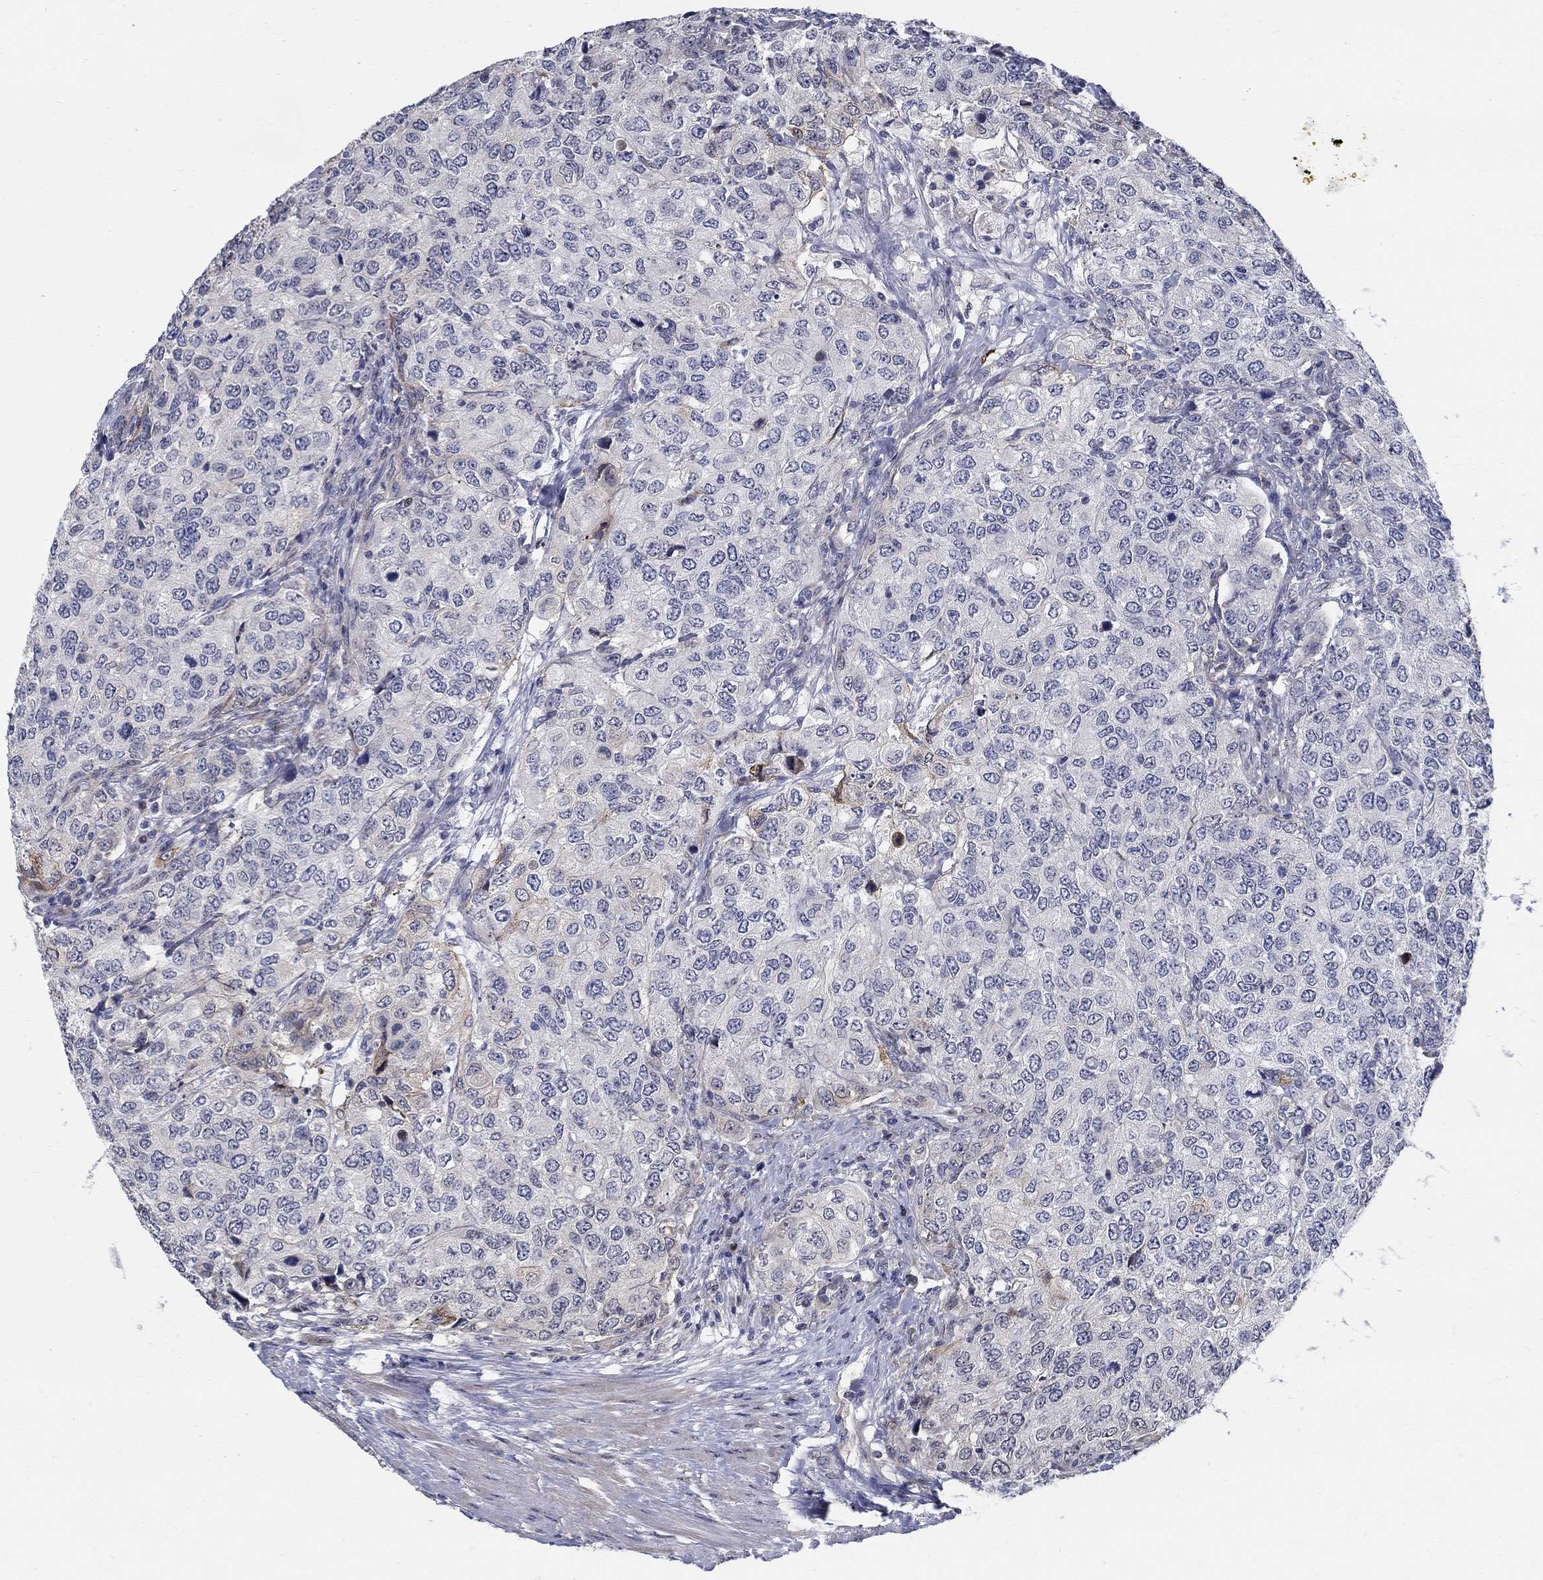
{"staining": {"intensity": "weak", "quantity": "<25%", "location": "nuclear"}, "tissue": "urothelial cancer", "cell_type": "Tumor cells", "image_type": "cancer", "snomed": [{"axis": "morphology", "description": "Urothelial carcinoma, High grade"}, {"axis": "topography", "description": "Urinary bladder"}], "caption": "High power microscopy micrograph of an IHC photomicrograph of urothelial carcinoma (high-grade), revealing no significant expression in tumor cells.", "gene": "C16orf46", "patient": {"sex": "female", "age": 78}}